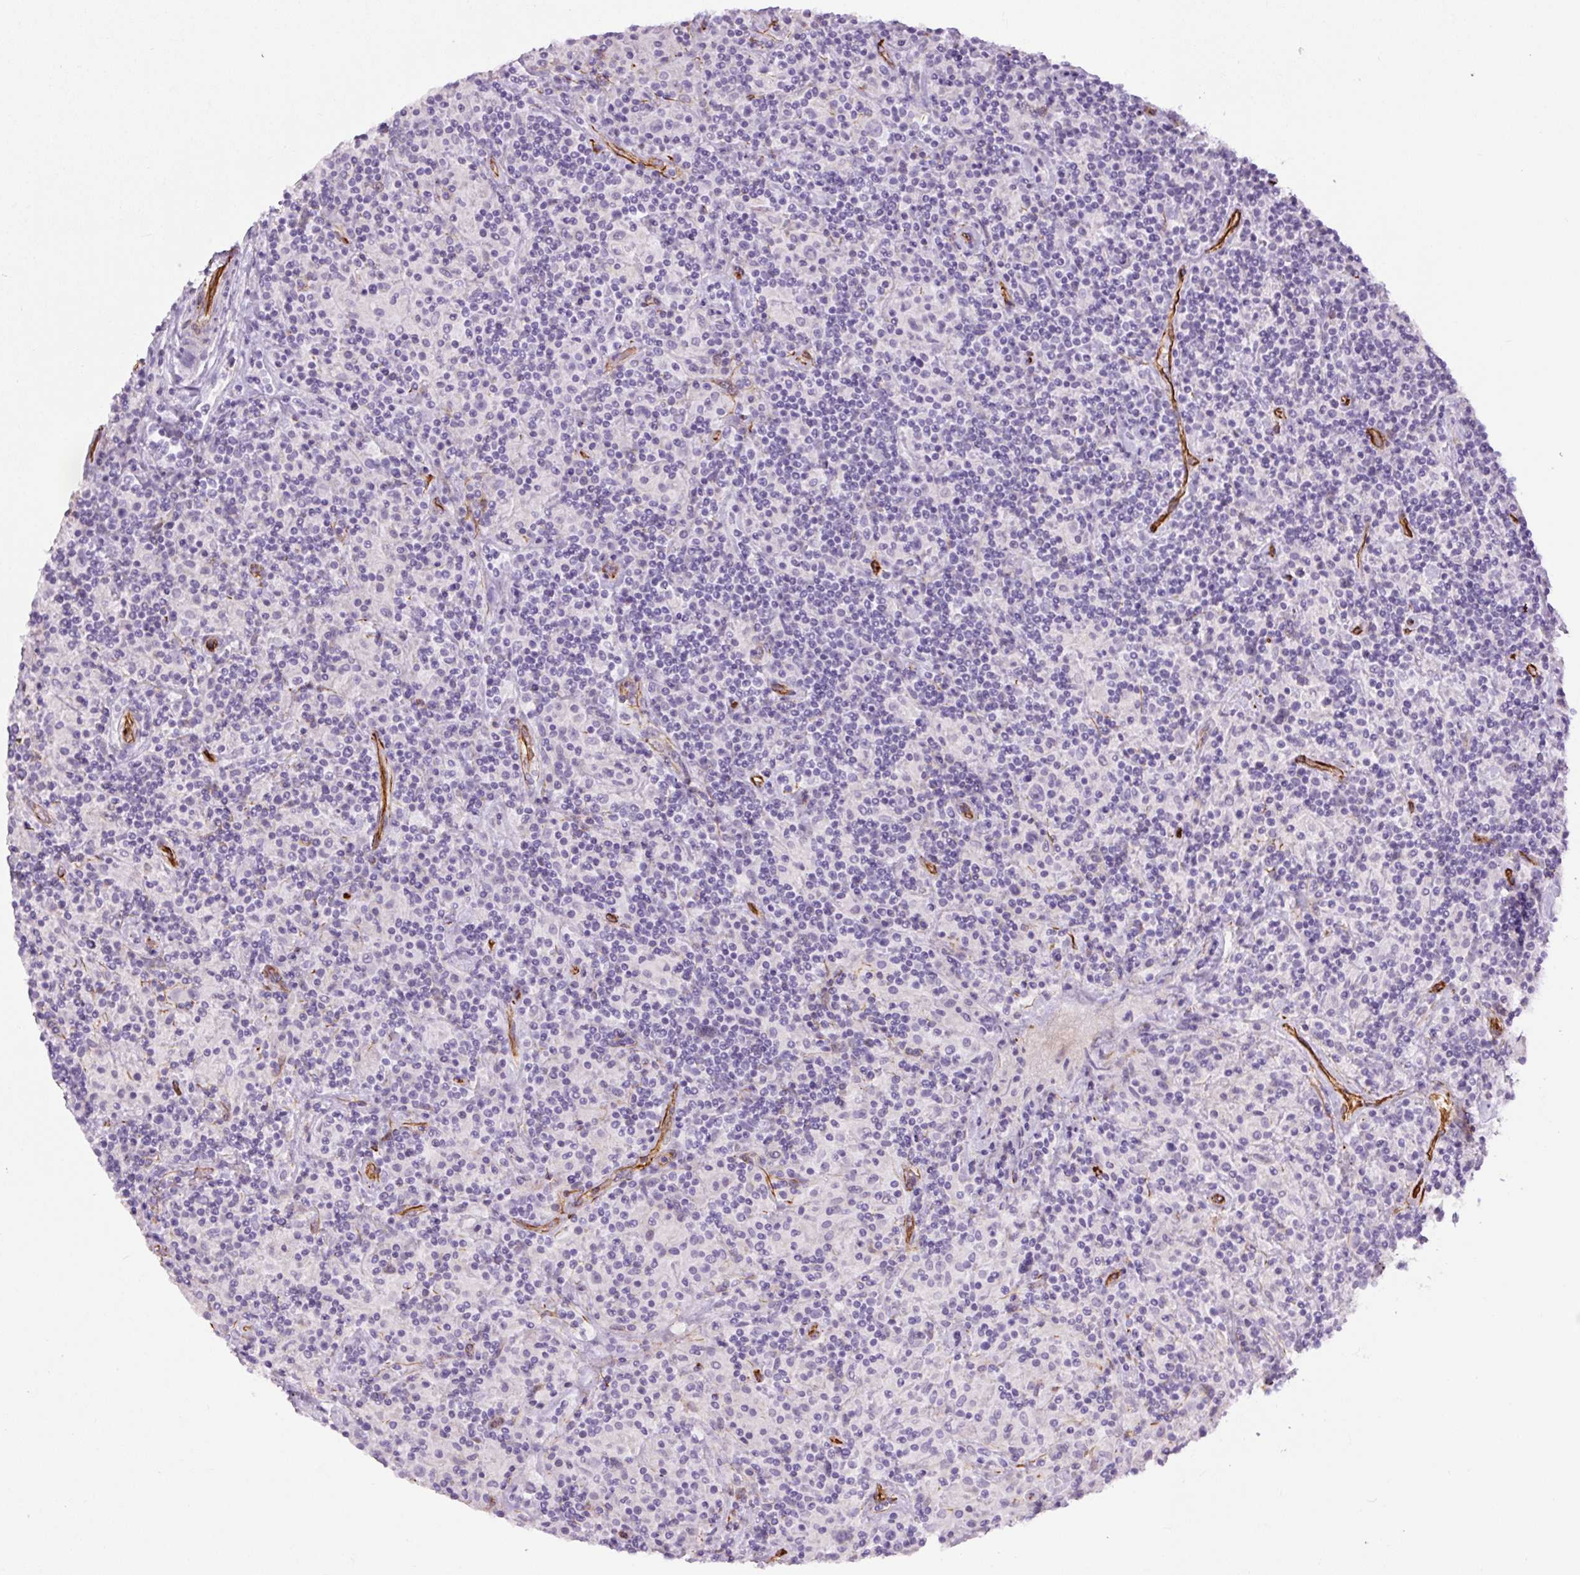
{"staining": {"intensity": "negative", "quantity": "none", "location": "none"}, "tissue": "lymphoma", "cell_type": "Tumor cells", "image_type": "cancer", "snomed": [{"axis": "morphology", "description": "Hodgkin's disease, NOS"}, {"axis": "topography", "description": "Lymph node"}], "caption": "This is a micrograph of immunohistochemistry (IHC) staining of lymphoma, which shows no staining in tumor cells.", "gene": "NES", "patient": {"sex": "male", "age": 70}}